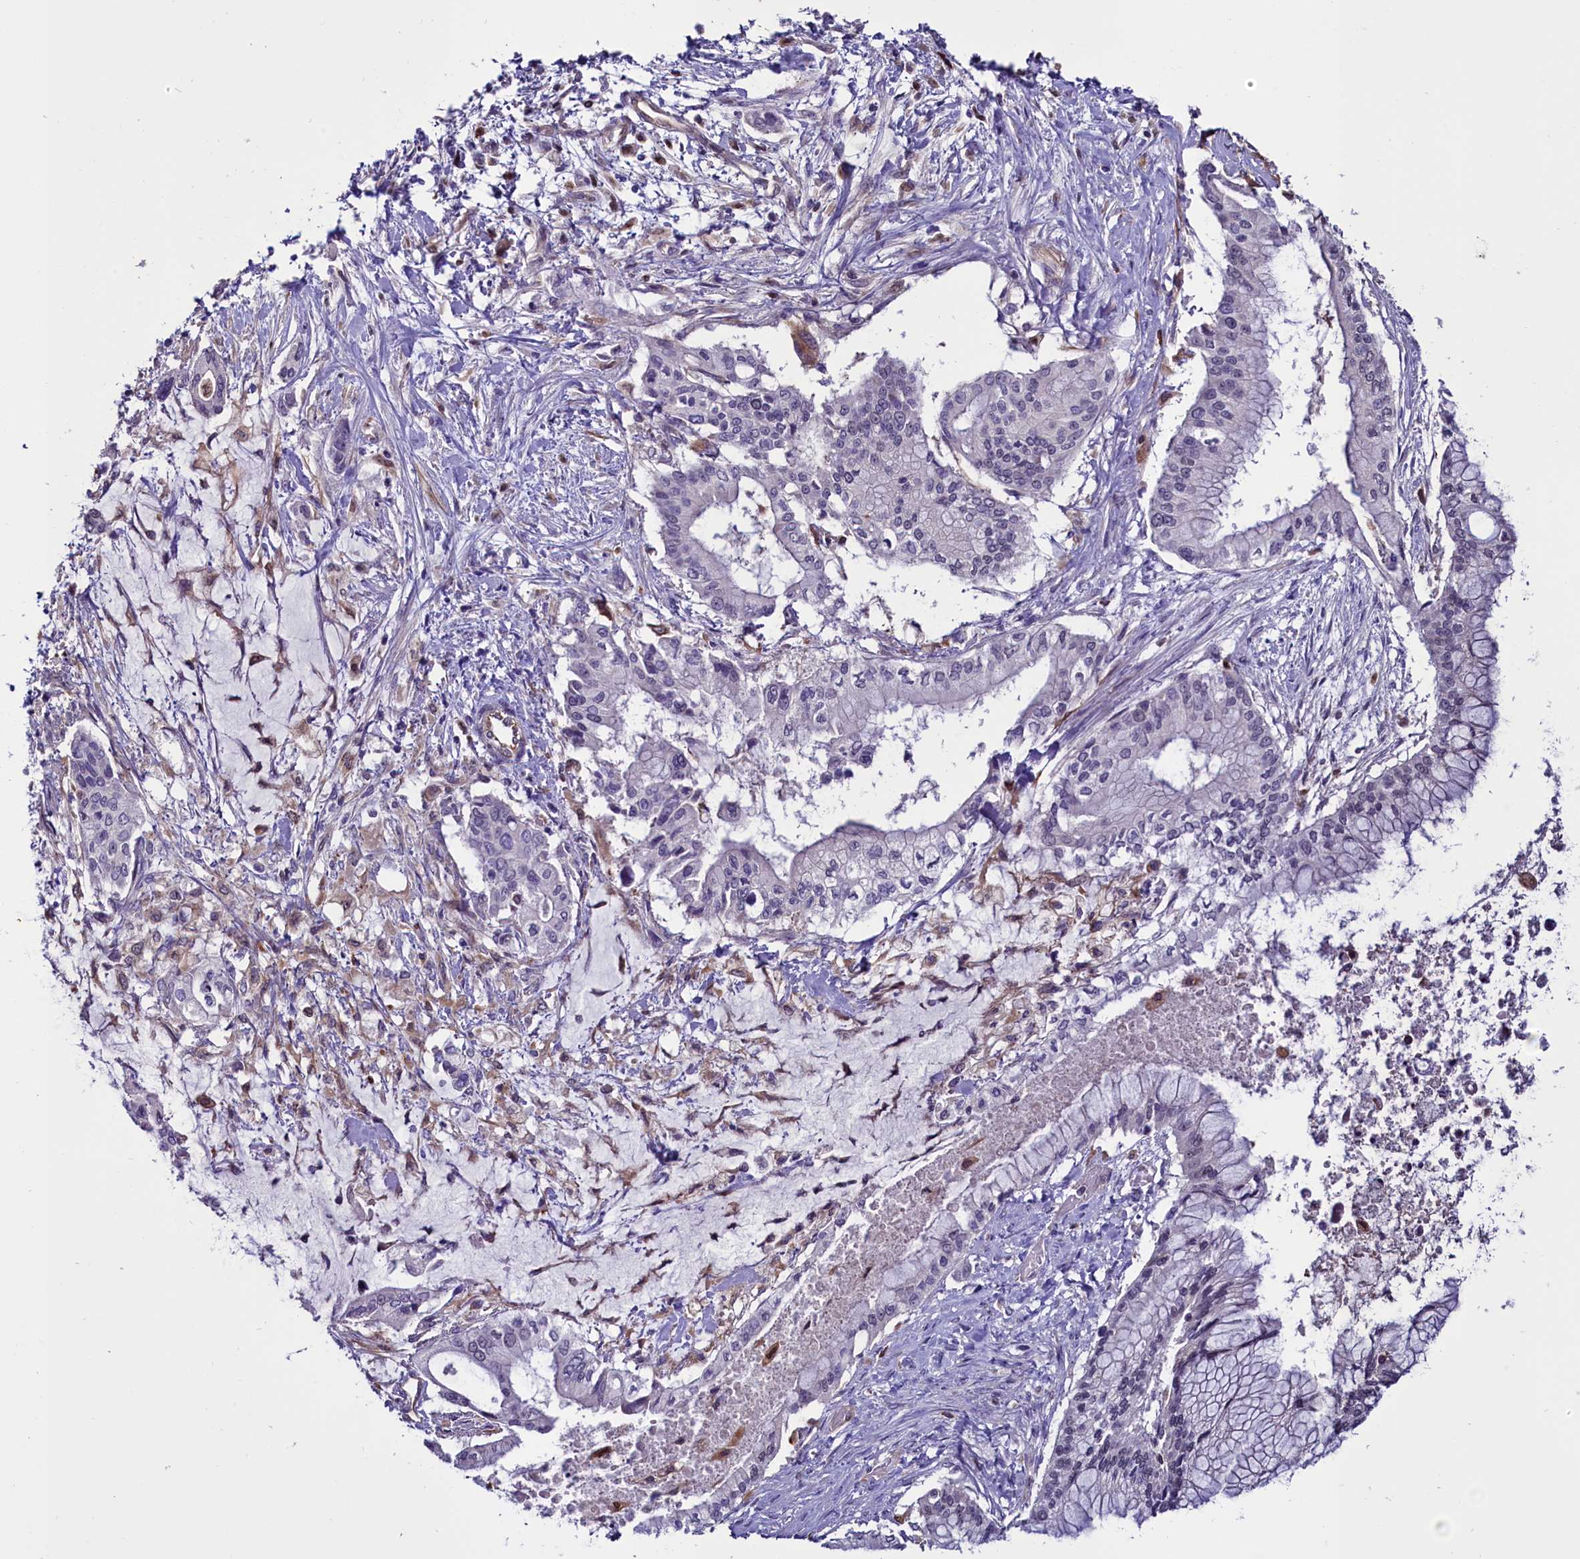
{"staining": {"intensity": "weak", "quantity": "<25%", "location": "nuclear"}, "tissue": "pancreatic cancer", "cell_type": "Tumor cells", "image_type": "cancer", "snomed": [{"axis": "morphology", "description": "Adenocarcinoma, NOS"}, {"axis": "topography", "description": "Pancreas"}], "caption": "A photomicrograph of pancreatic cancer (adenocarcinoma) stained for a protein exhibits no brown staining in tumor cells.", "gene": "PDILT", "patient": {"sex": "male", "age": 46}}